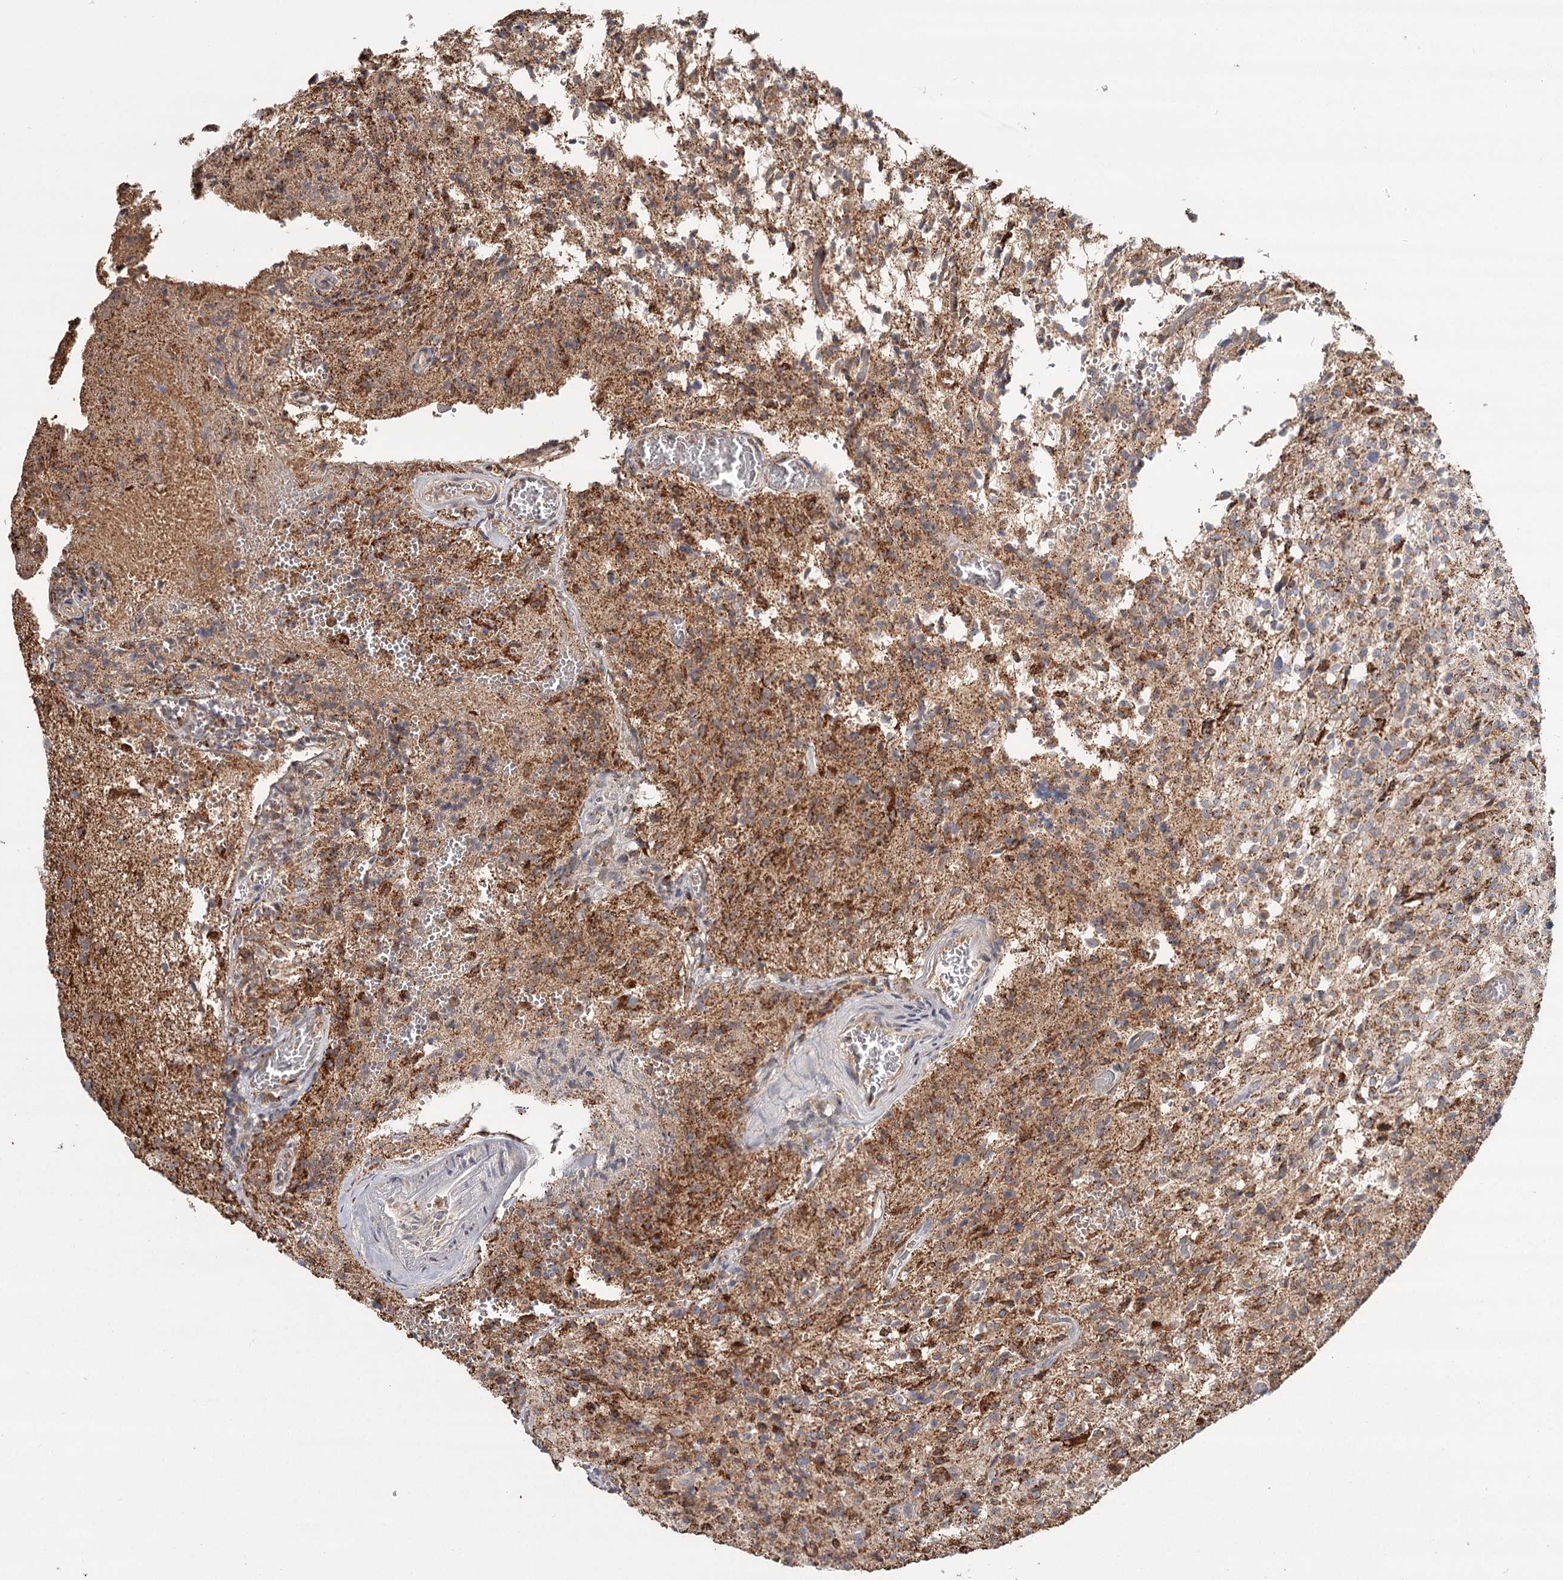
{"staining": {"intensity": "moderate", "quantity": "25%-75%", "location": "cytoplasmic/membranous"}, "tissue": "glioma", "cell_type": "Tumor cells", "image_type": "cancer", "snomed": [{"axis": "morphology", "description": "Glioma, malignant, High grade"}, {"axis": "topography", "description": "Brain"}], "caption": "Glioma tissue reveals moderate cytoplasmic/membranous staining in about 25%-75% of tumor cells, visualized by immunohistochemistry. The staining was performed using DAB (3,3'-diaminobenzidine), with brown indicating positive protein expression. Nuclei are stained blue with hematoxylin.", "gene": "CDC123", "patient": {"sex": "female", "age": 57}}